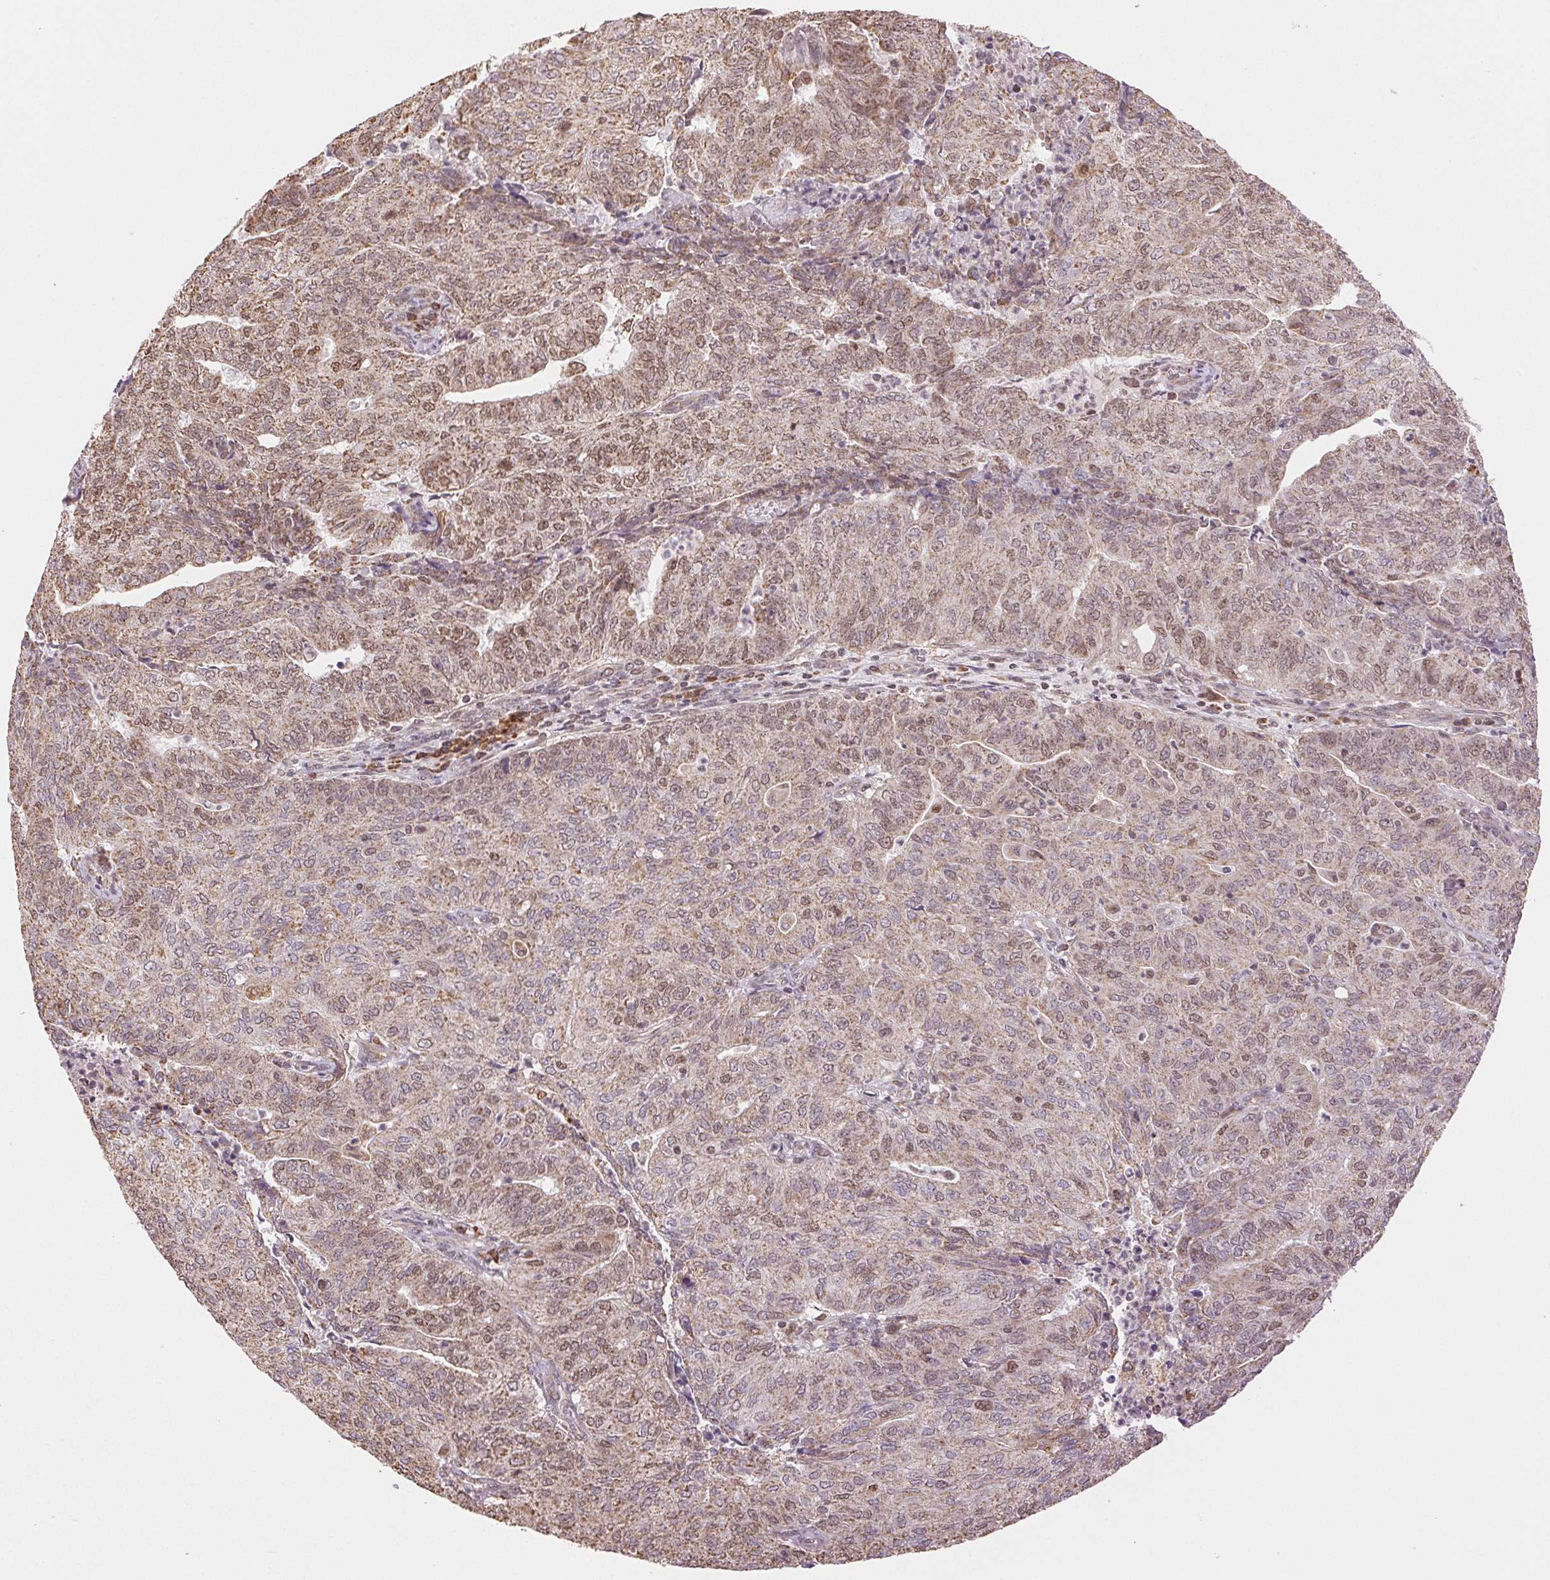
{"staining": {"intensity": "weak", "quantity": "25%-75%", "location": "cytoplasmic/membranous,nuclear"}, "tissue": "endometrial cancer", "cell_type": "Tumor cells", "image_type": "cancer", "snomed": [{"axis": "morphology", "description": "Adenocarcinoma, NOS"}, {"axis": "topography", "description": "Endometrium"}], "caption": "Endometrial cancer (adenocarcinoma) stained with a protein marker displays weak staining in tumor cells.", "gene": "PIWIL4", "patient": {"sex": "female", "age": 82}}